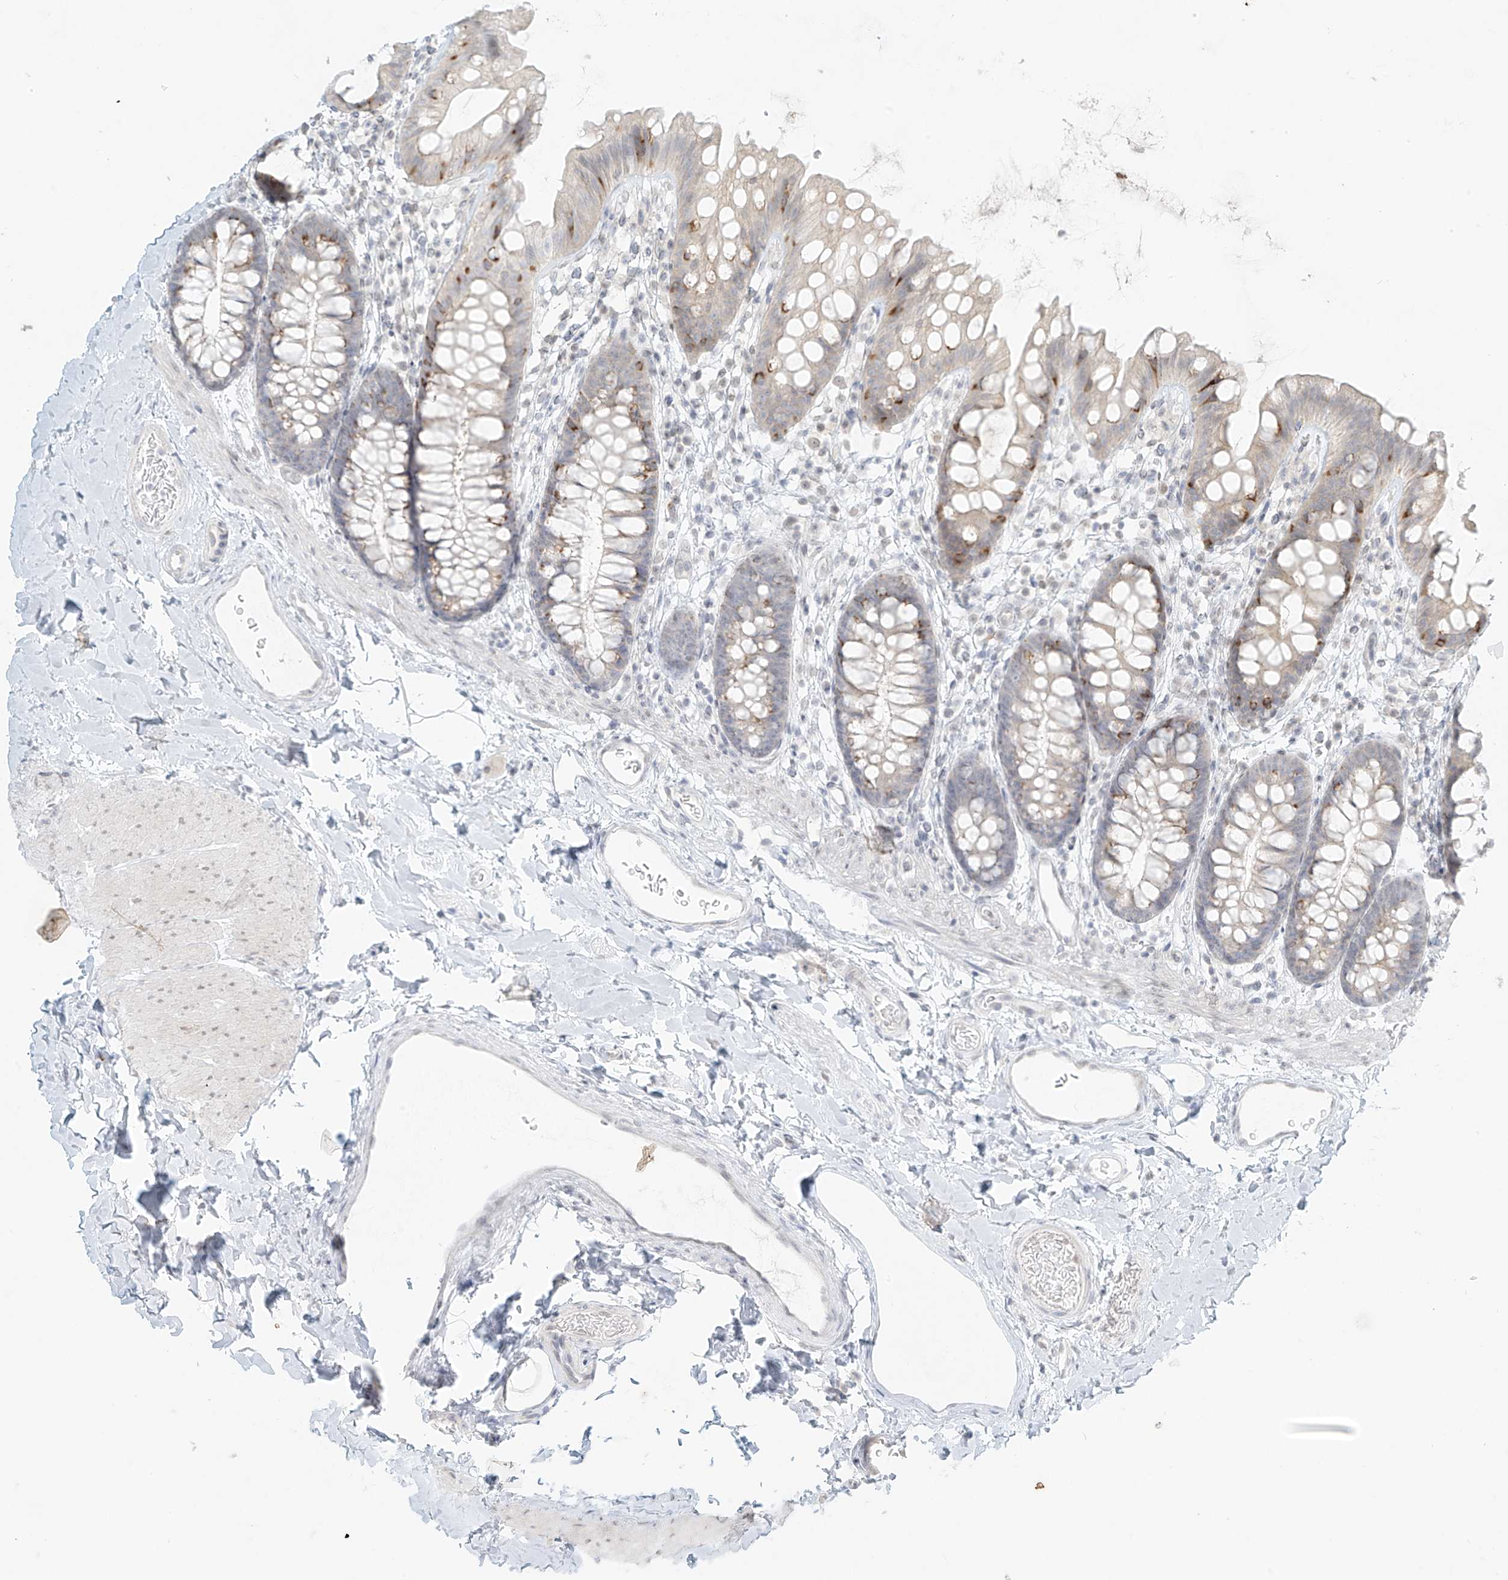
{"staining": {"intensity": "negative", "quantity": "none", "location": "none"}, "tissue": "colon", "cell_type": "Endothelial cells", "image_type": "normal", "snomed": [{"axis": "morphology", "description": "Normal tissue, NOS"}, {"axis": "topography", "description": "Colon"}], "caption": "High magnification brightfield microscopy of benign colon stained with DAB (brown) and counterstained with hematoxylin (blue): endothelial cells show no significant expression. (DAB (3,3'-diaminobenzidine) IHC with hematoxylin counter stain).", "gene": "OSBPL7", "patient": {"sex": "female", "age": 62}}